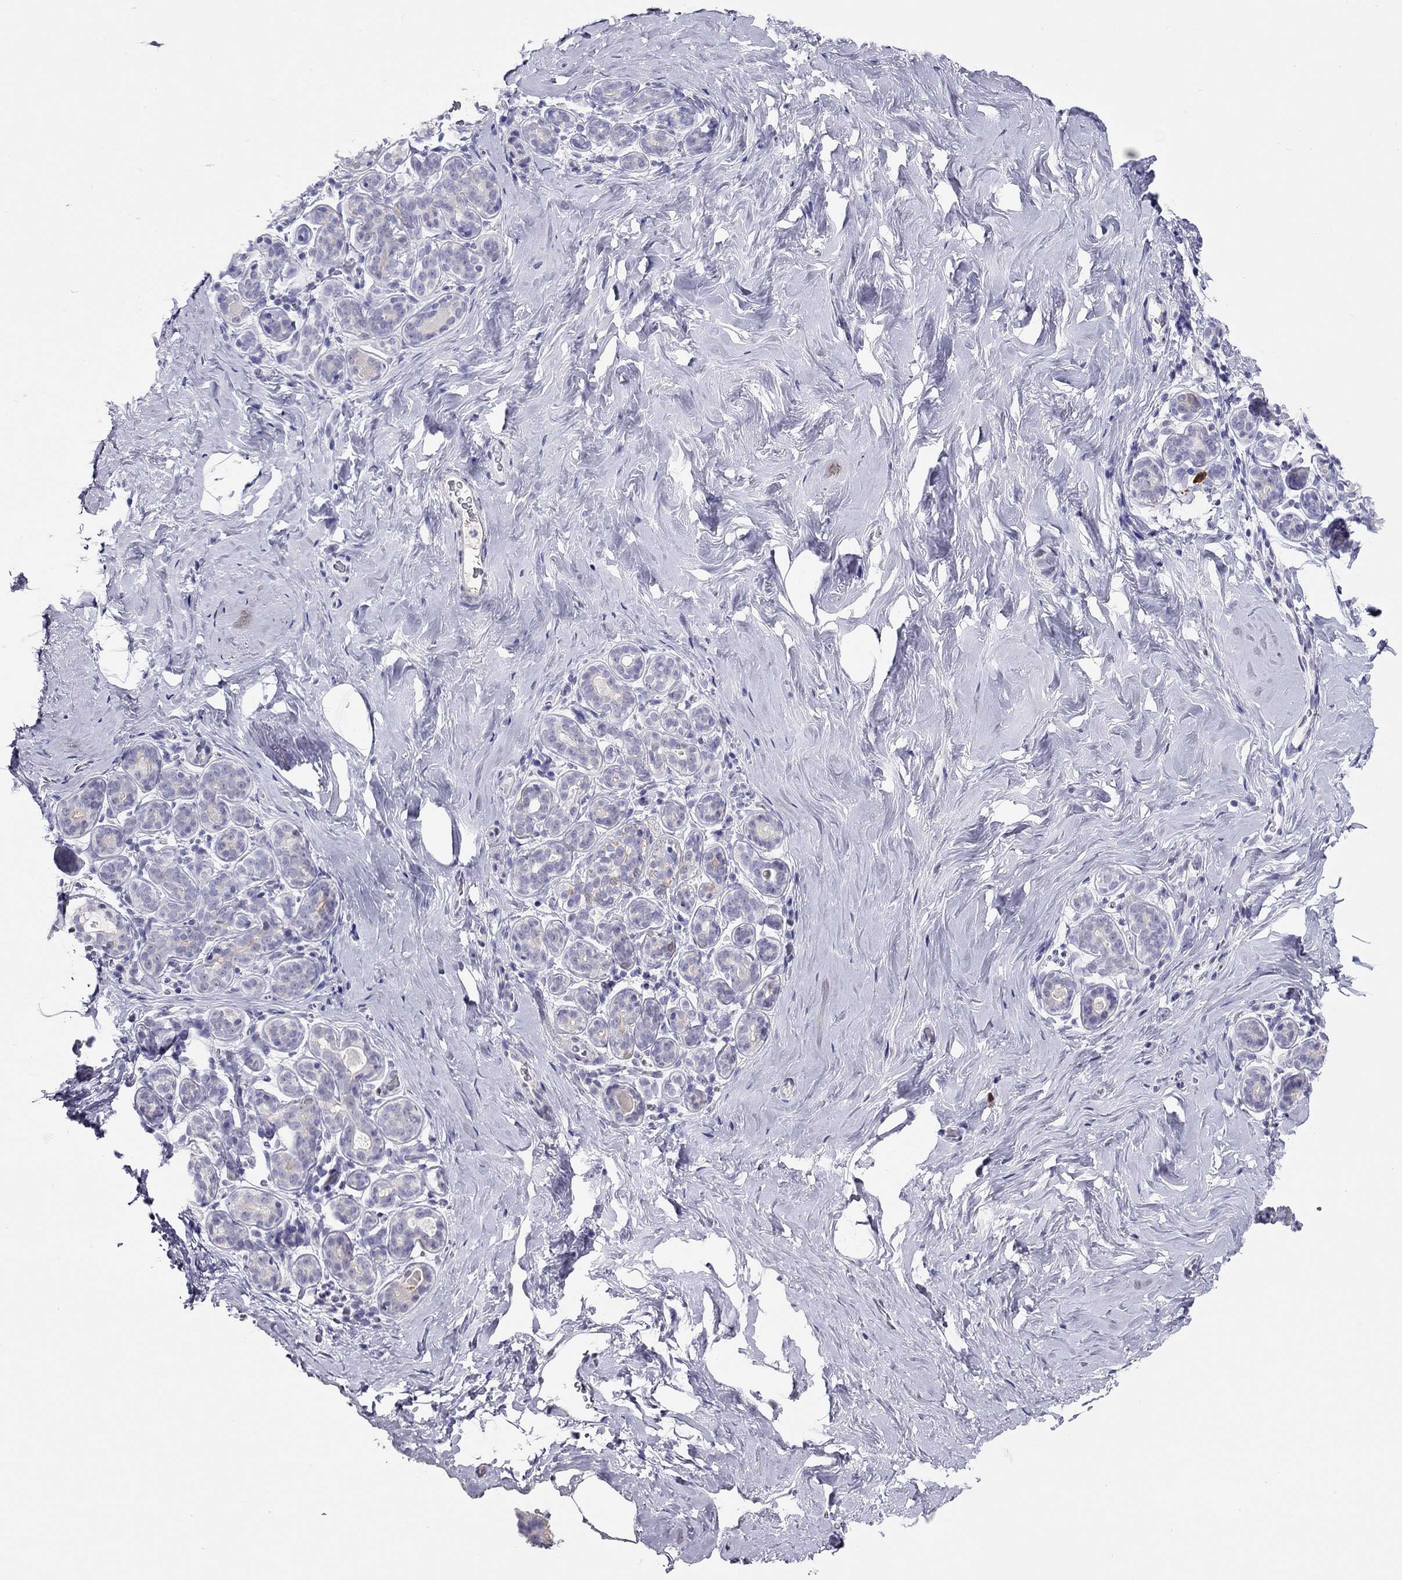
{"staining": {"intensity": "negative", "quantity": "none", "location": "none"}, "tissue": "breast", "cell_type": "Adipocytes", "image_type": "normal", "snomed": [{"axis": "morphology", "description": "Normal tissue, NOS"}, {"axis": "topography", "description": "Skin"}, {"axis": "topography", "description": "Breast"}], "caption": "An IHC image of normal breast is shown. There is no staining in adipocytes of breast.", "gene": "KCNV2", "patient": {"sex": "female", "age": 43}}